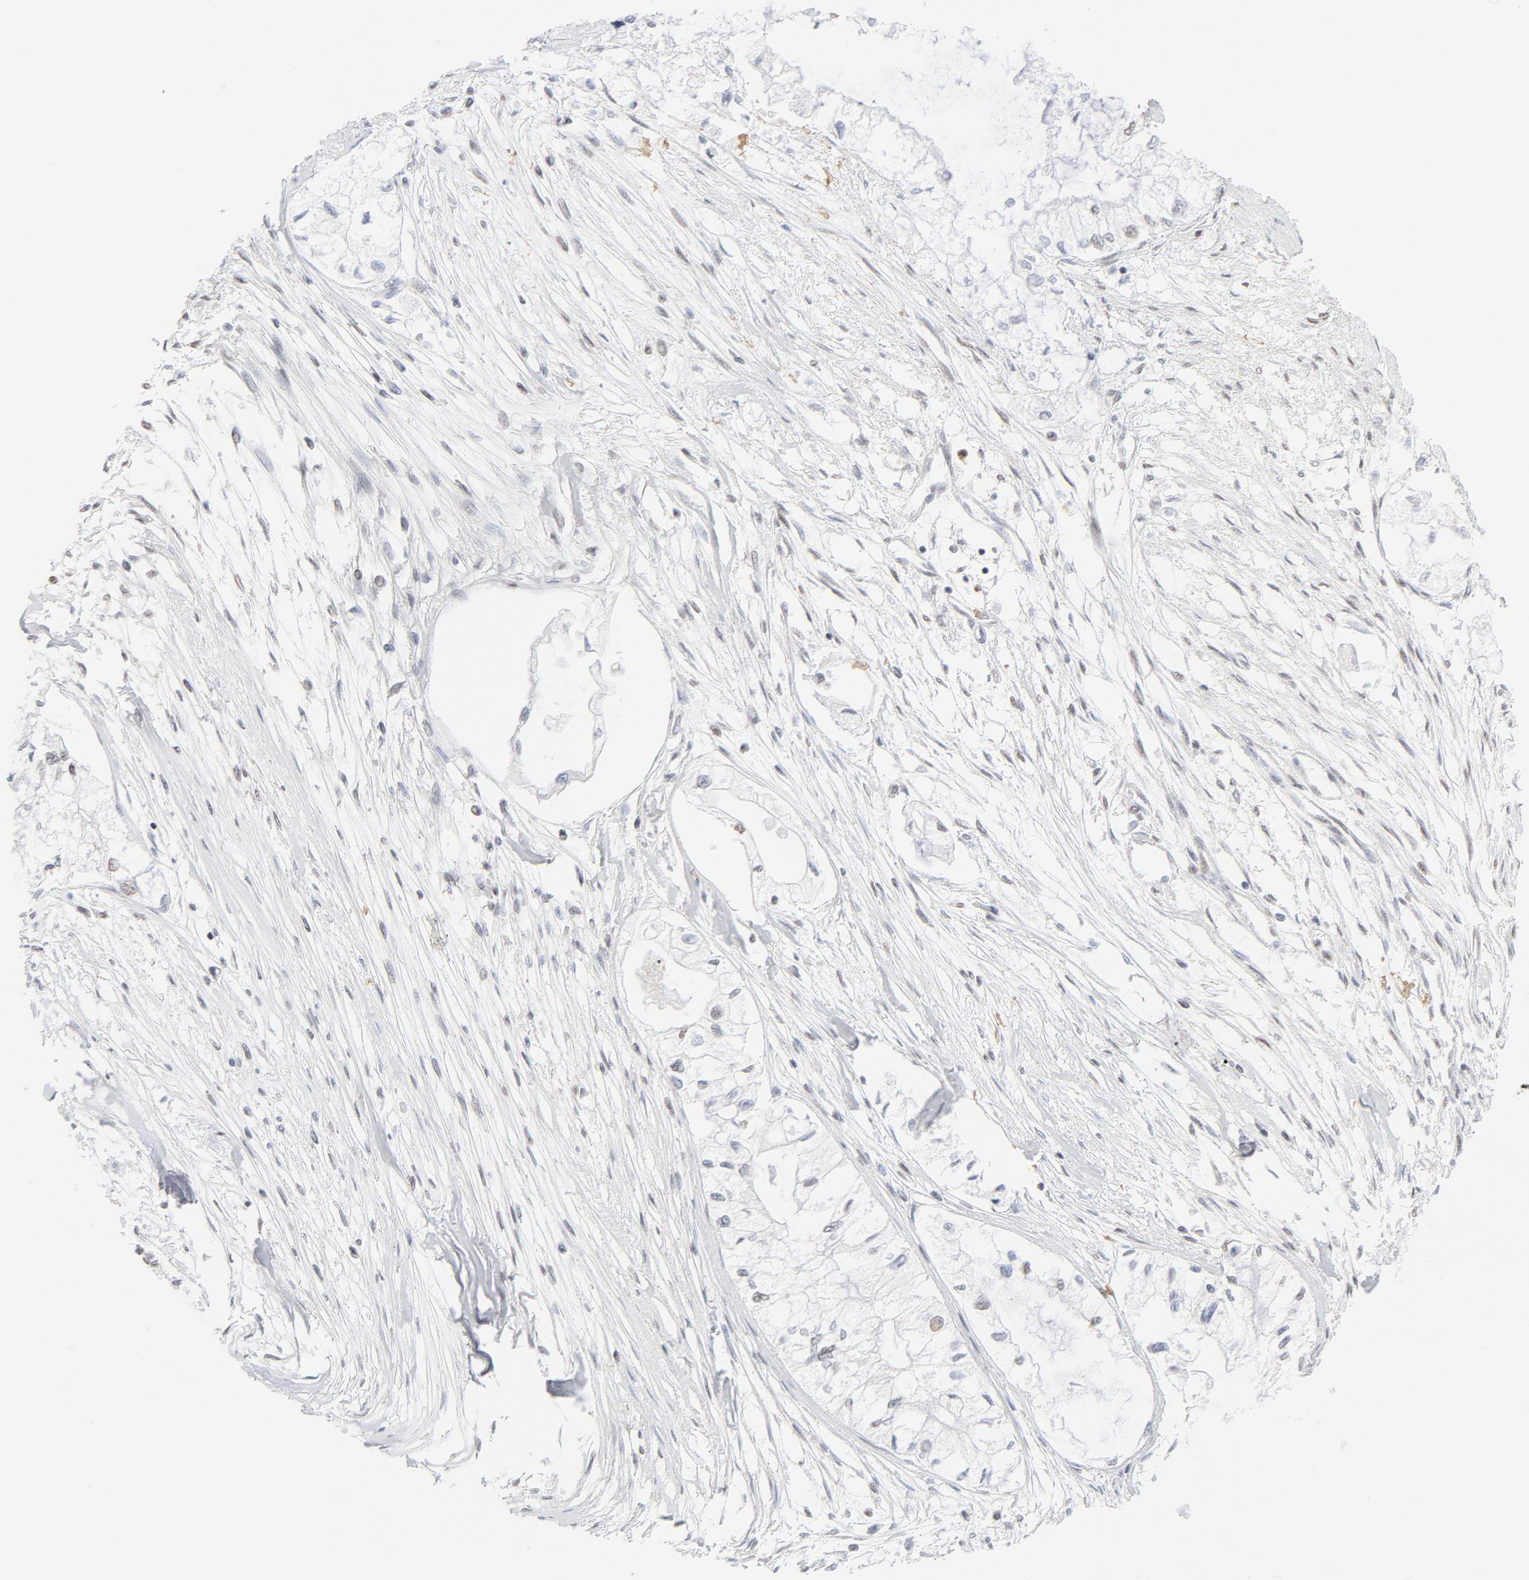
{"staining": {"intensity": "weak", "quantity": "<25%", "location": "nuclear"}, "tissue": "pancreatic cancer", "cell_type": "Tumor cells", "image_type": "cancer", "snomed": [{"axis": "morphology", "description": "Adenocarcinoma, NOS"}, {"axis": "topography", "description": "Pancreas"}], "caption": "IHC photomicrograph of neoplastic tissue: human pancreatic cancer (adenocarcinoma) stained with DAB exhibits no significant protein expression in tumor cells.", "gene": "PBX1", "patient": {"sex": "male", "age": 79}}